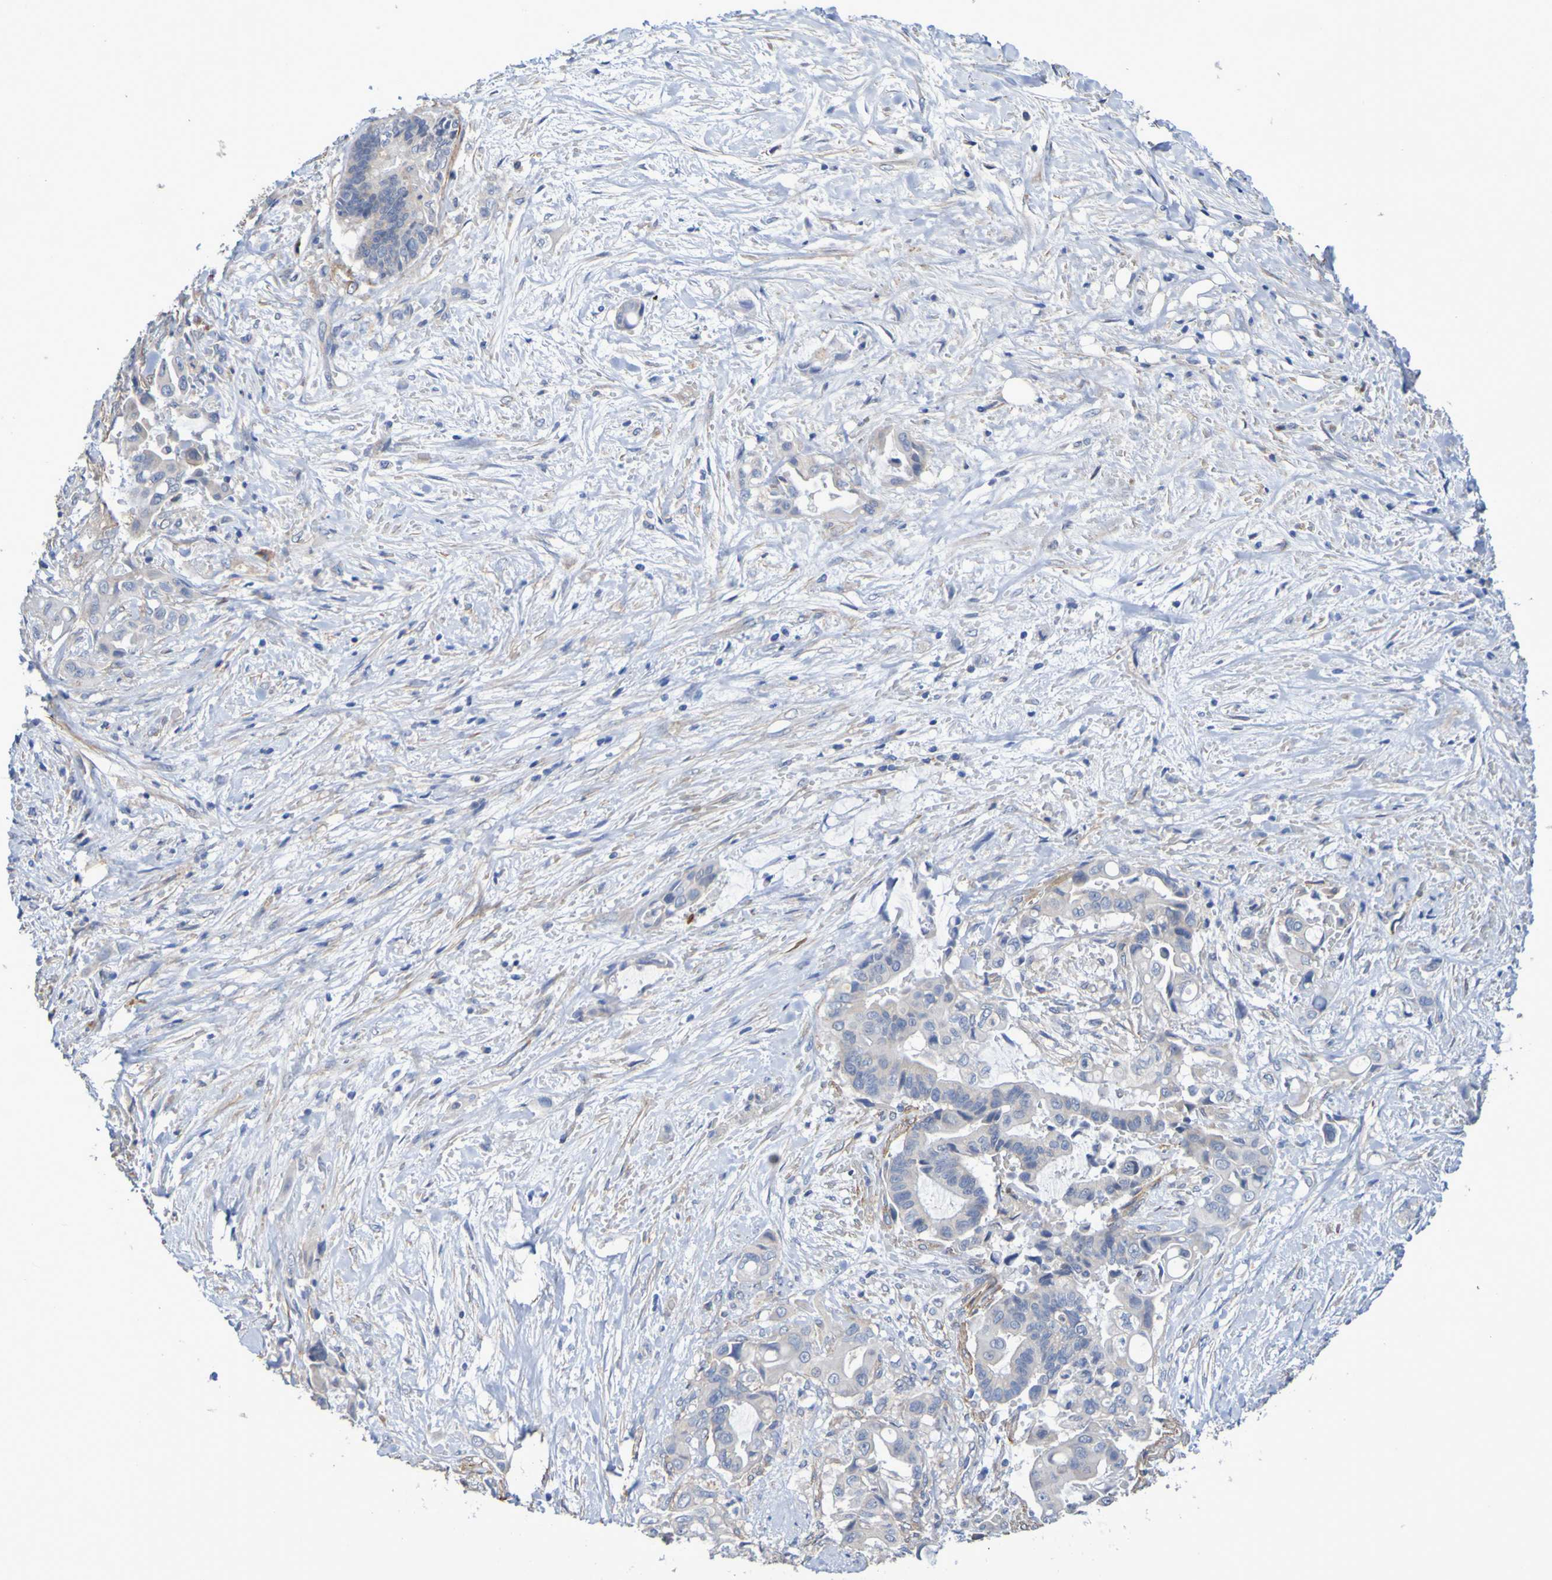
{"staining": {"intensity": "weak", "quantity": ">75%", "location": "cytoplasmic/membranous"}, "tissue": "liver cancer", "cell_type": "Tumor cells", "image_type": "cancer", "snomed": [{"axis": "morphology", "description": "Cholangiocarcinoma"}, {"axis": "topography", "description": "Liver"}], "caption": "There is low levels of weak cytoplasmic/membranous staining in tumor cells of liver cancer (cholangiocarcinoma), as demonstrated by immunohistochemical staining (brown color).", "gene": "SRPRB", "patient": {"sex": "female", "age": 61}}